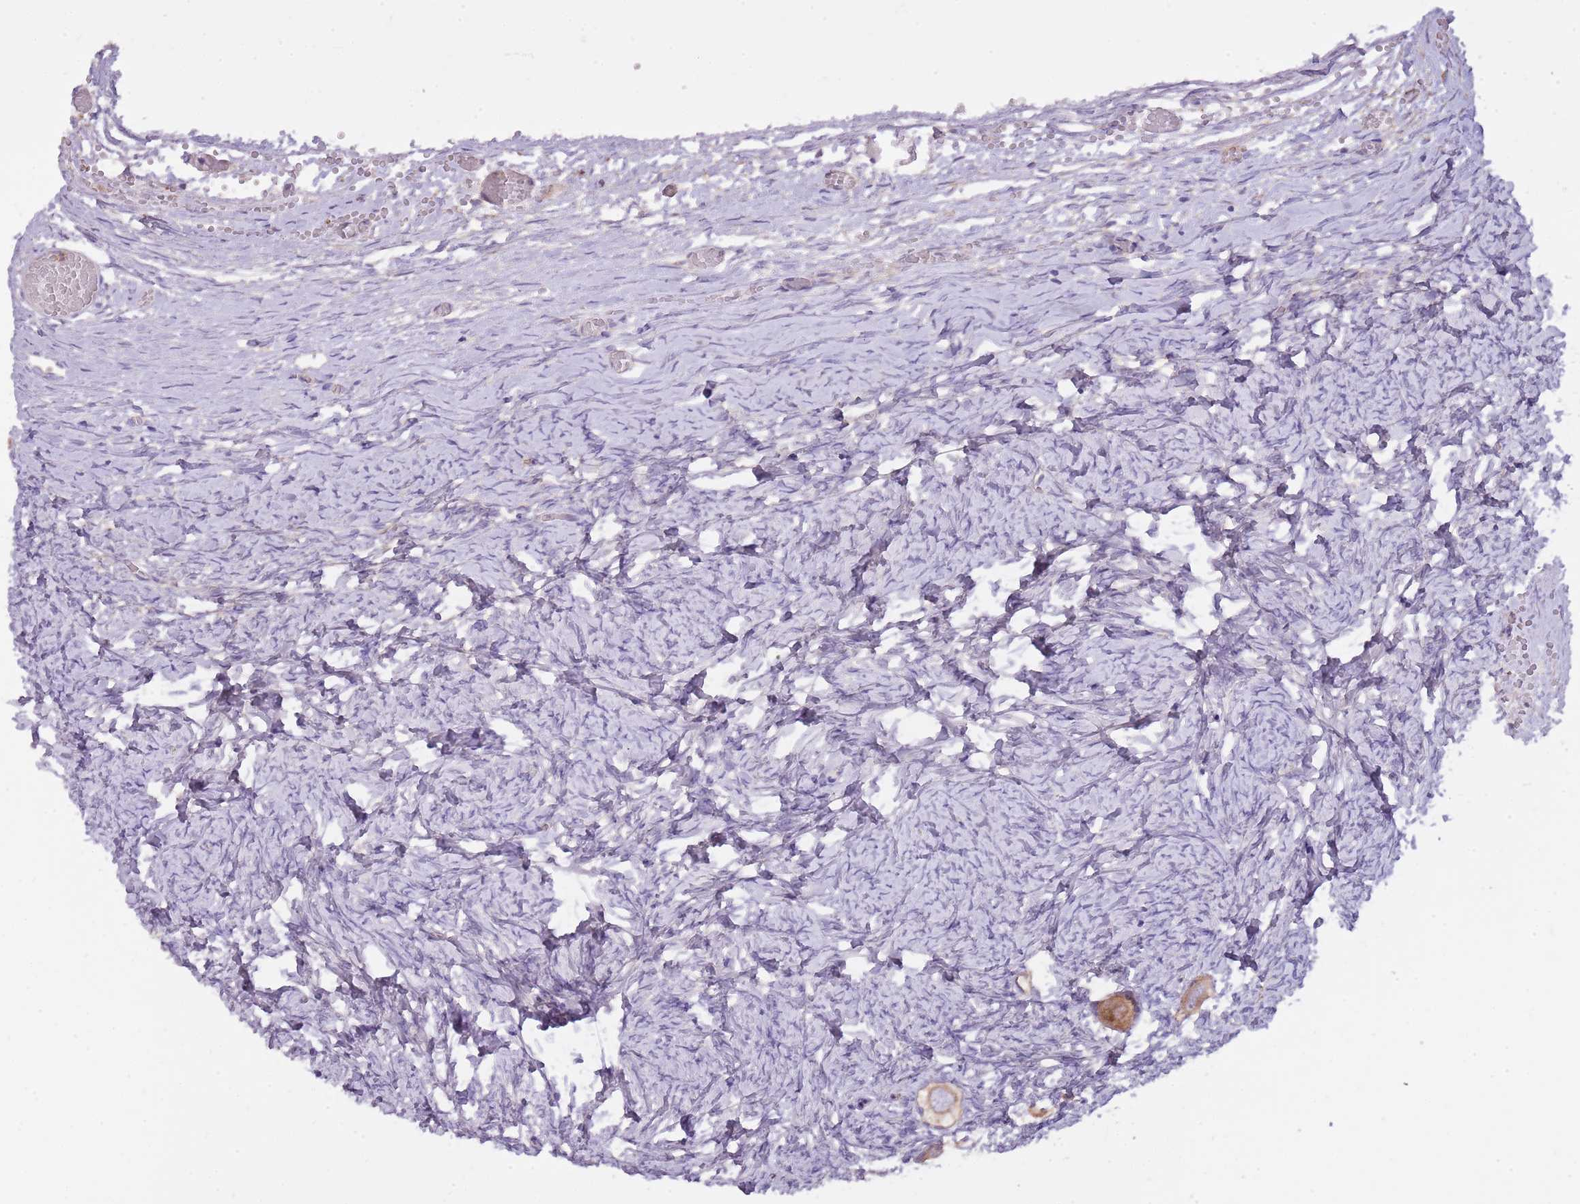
{"staining": {"intensity": "moderate", "quantity": ">75%", "location": "cytoplasmic/membranous"}, "tissue": "ovary", "cell_type": "Follicle cells", "image_type": "normal", "snomed": [{"axis": "morphology", "description": "Normal tissue, NOS"}, {"axis": "topography", "description": "Ovary"}], "caption": "Unremarkable ovary reveals moderate cytoplasmic/membranous positivity in about >75% of follicle cells The staining was performed using DAB (3,3'-diaminobenzidine) to visualize the protein expression in brown, while the nuclei were stained in blue with hematoxylin (Magnification: 20x)..", "gene": "NTN4", "patient": {"sex": "female", "age": 27}}